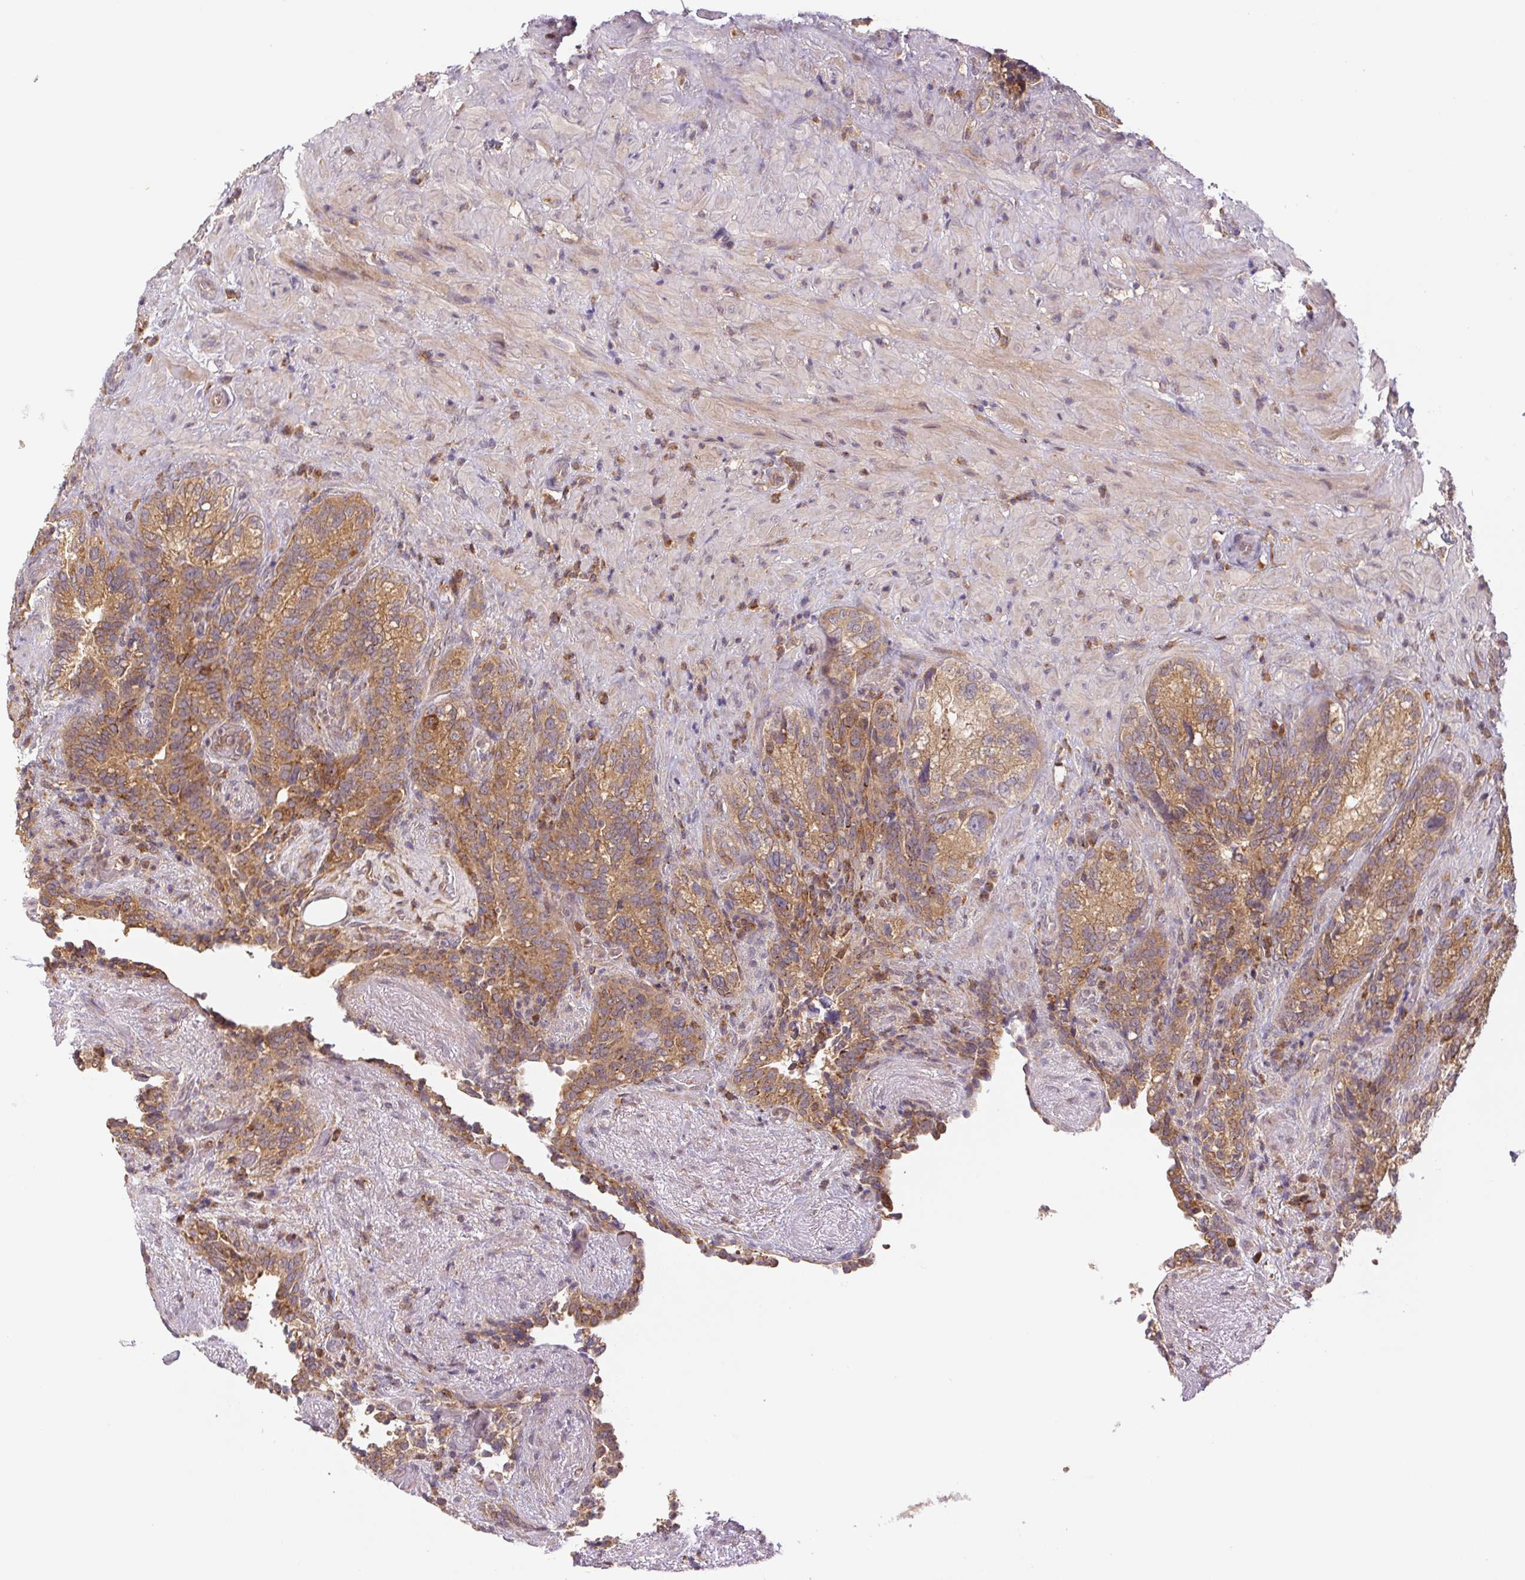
{"staining": {"intensity": "moderate", "quantity": ">75%", "location": "cytoplasmic/membranous"}, "tissue": "seminal vesicle", "cell_type": "Glandular cells", "image_type": "normal", "snomed": [{"axis": "morphology", "description": "Normal tissue, NOS"}, {"axis": "topography", "description": "Seminal veicle"}], "caption": "IHC micrograph of normal seminal vesicle stained for a protein (brown), which displays medium levels of moderate cytoplasmic/membranous staining in about >75% of glandular cells.", "gene": "MTHFD1L", "patient": {"sex": "male", "age": 68}}